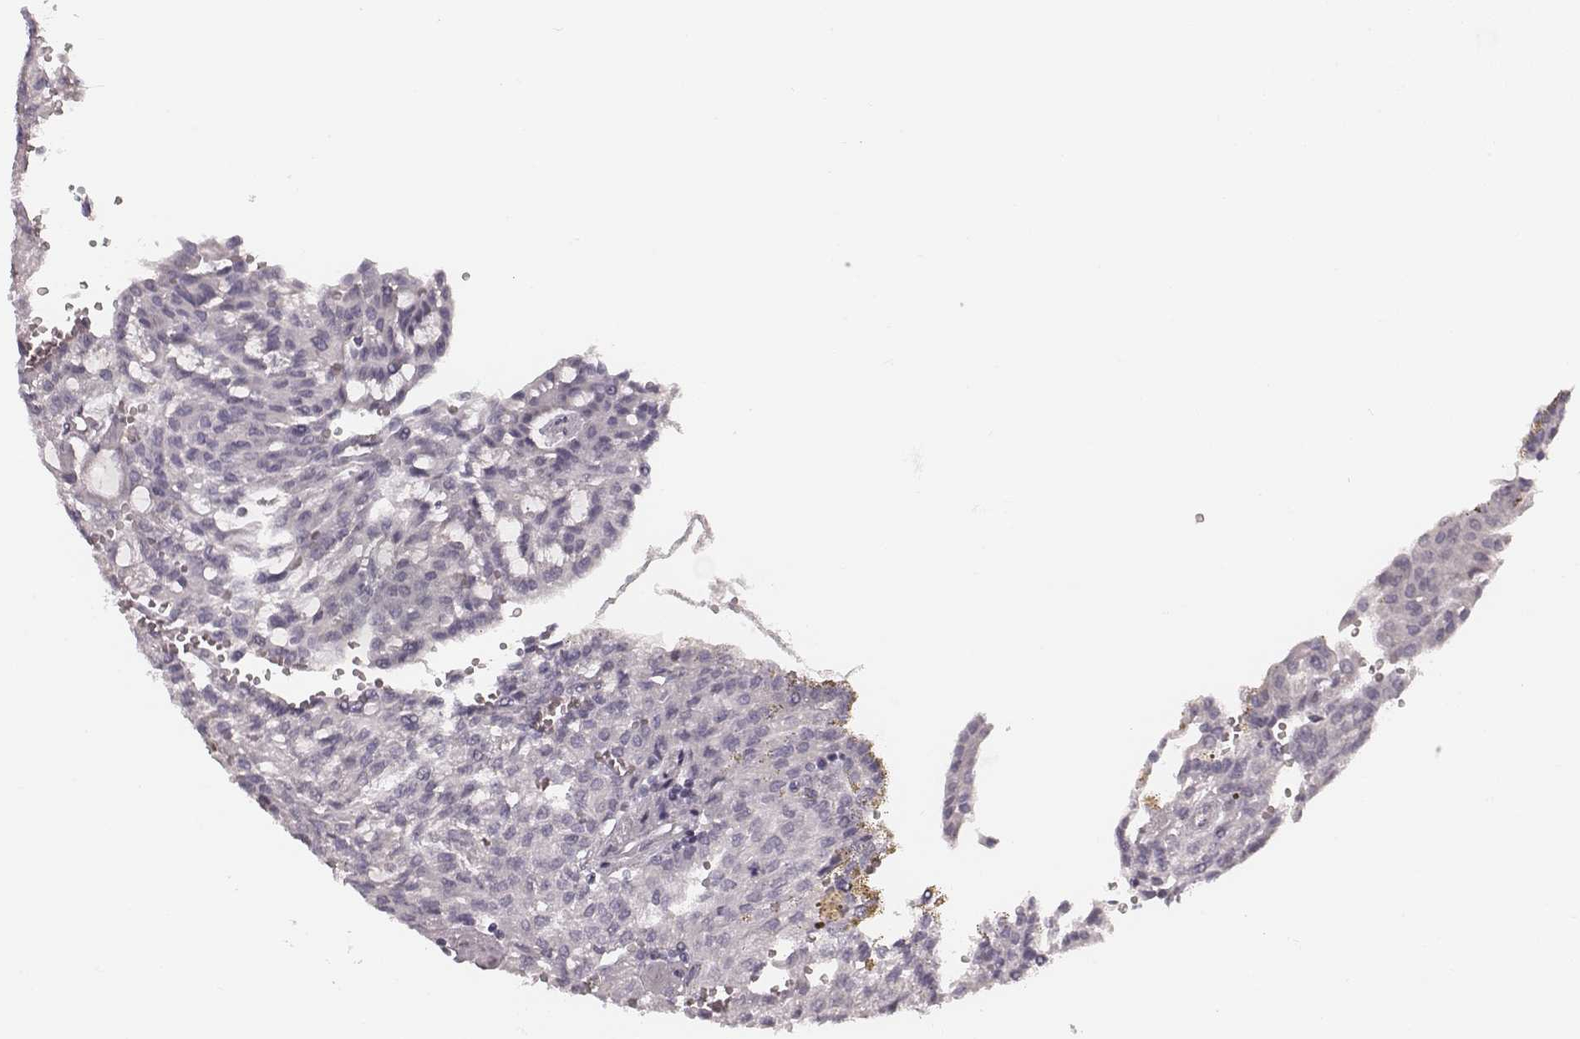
{"staining": {"intensity": "negative", "quantity": "none", "location": "none"}, "tissue": "renal cancer", "cell_type": "Tumor cells", "image_type": "cancer", "snomed": [{"axis": "morphology", "description": "Adenocarcinoma, NOS"}, {"axis": "topography", "description": "Kidney"}], "caption": "Immunohistochemical staining of renal cancer (adenocarcinoma) exhibits no significant expression in tumor cells.", "gene": "SPA17", "patient": {"sex": "male", "age": 63}}